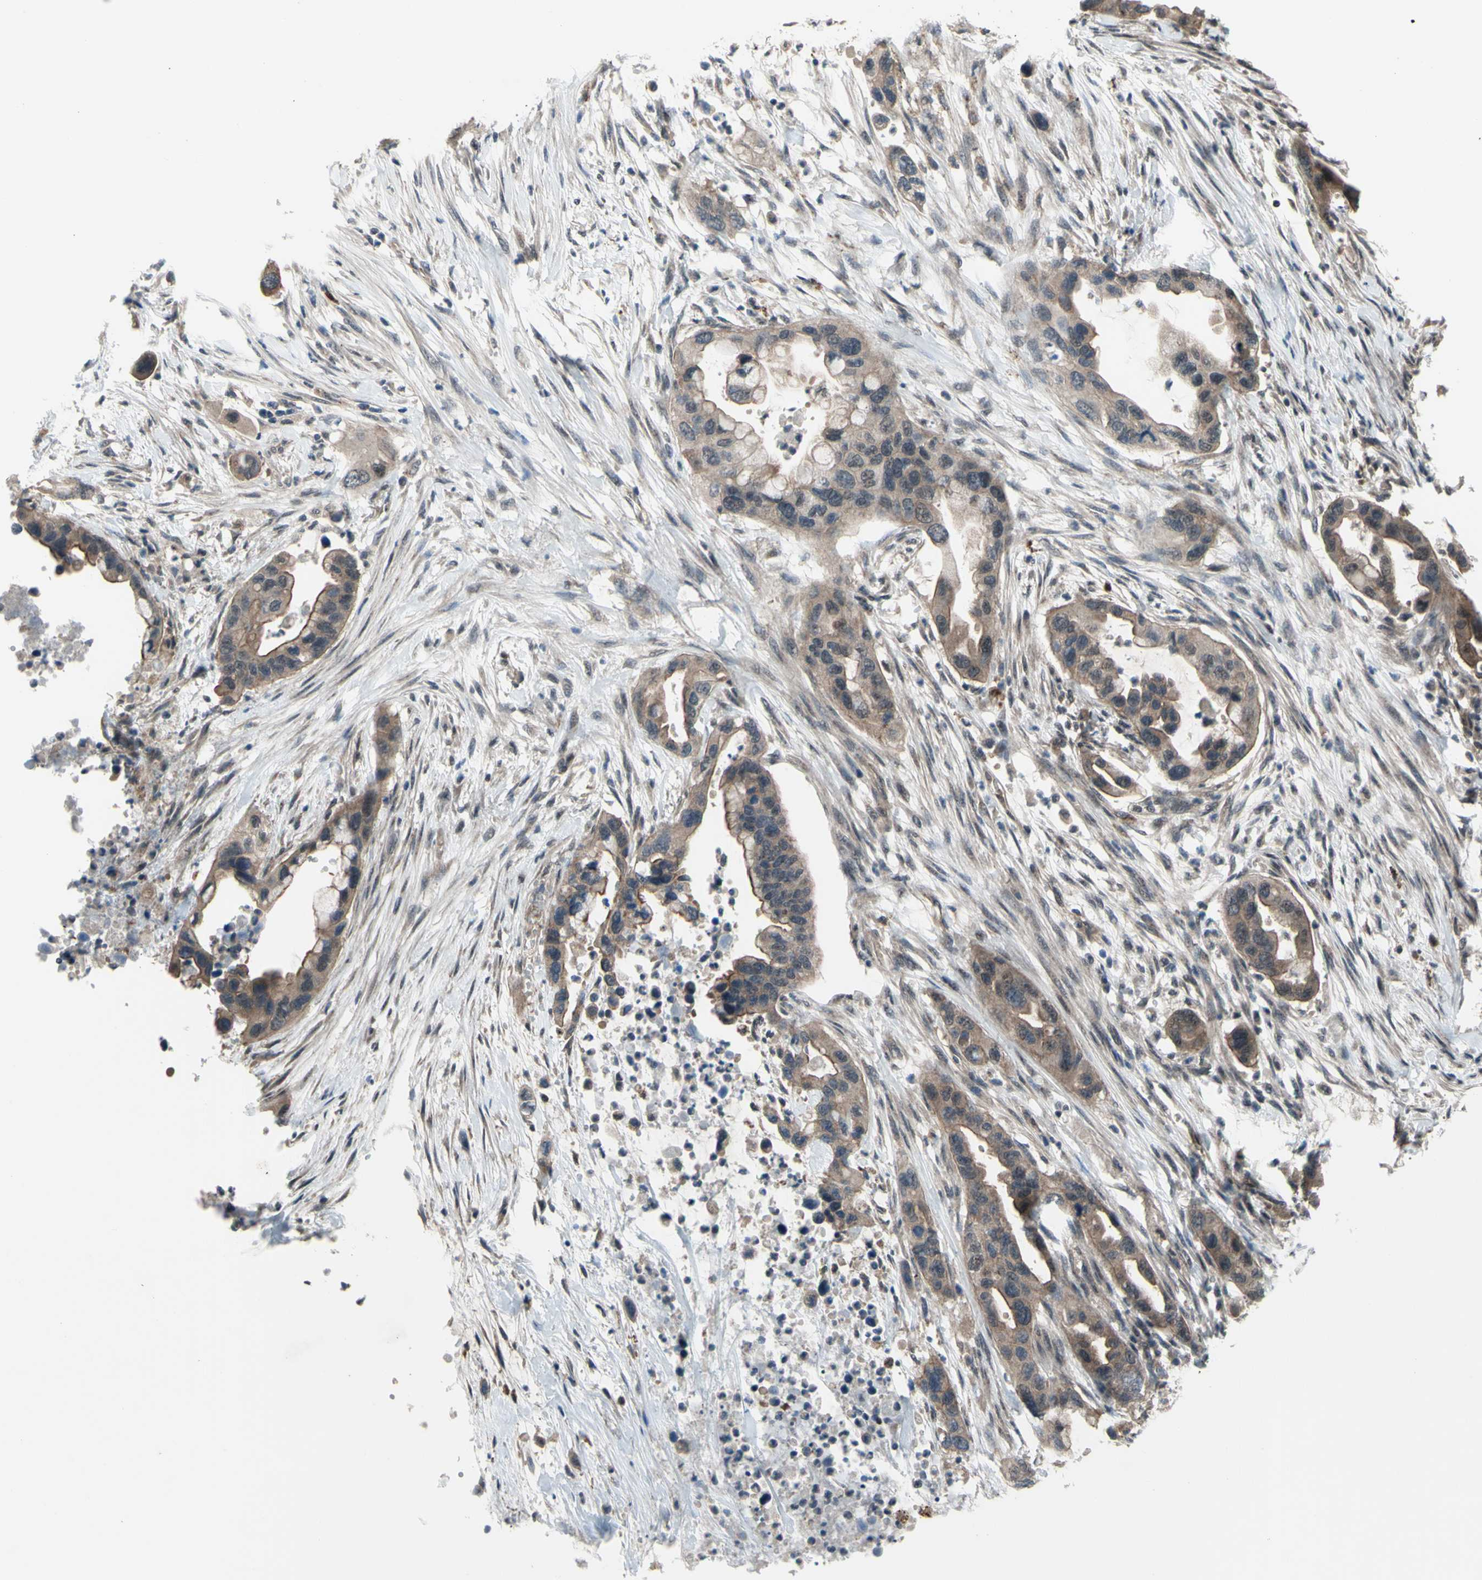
{"staining": {"intensity": "weak", "quantity": ">75%", "location": "cytoplasmic/membranous"}, "tissue": "pancreatic cancer", "cell_type": "Tumor cells", "image_type": "cancer", "snomed": [{"axis": "morphology", "description": "Adenocarcinoma, NOS"}, {"axis": "topography", "description": "Pancreas"}], "caption": "Weak cytoplasmic/membranous expression is appreciated in about >75% of tumor cells in pancreatic cancer.", "gene": "TRDMT1", "patient": {"sex": "female", "age": 71}}